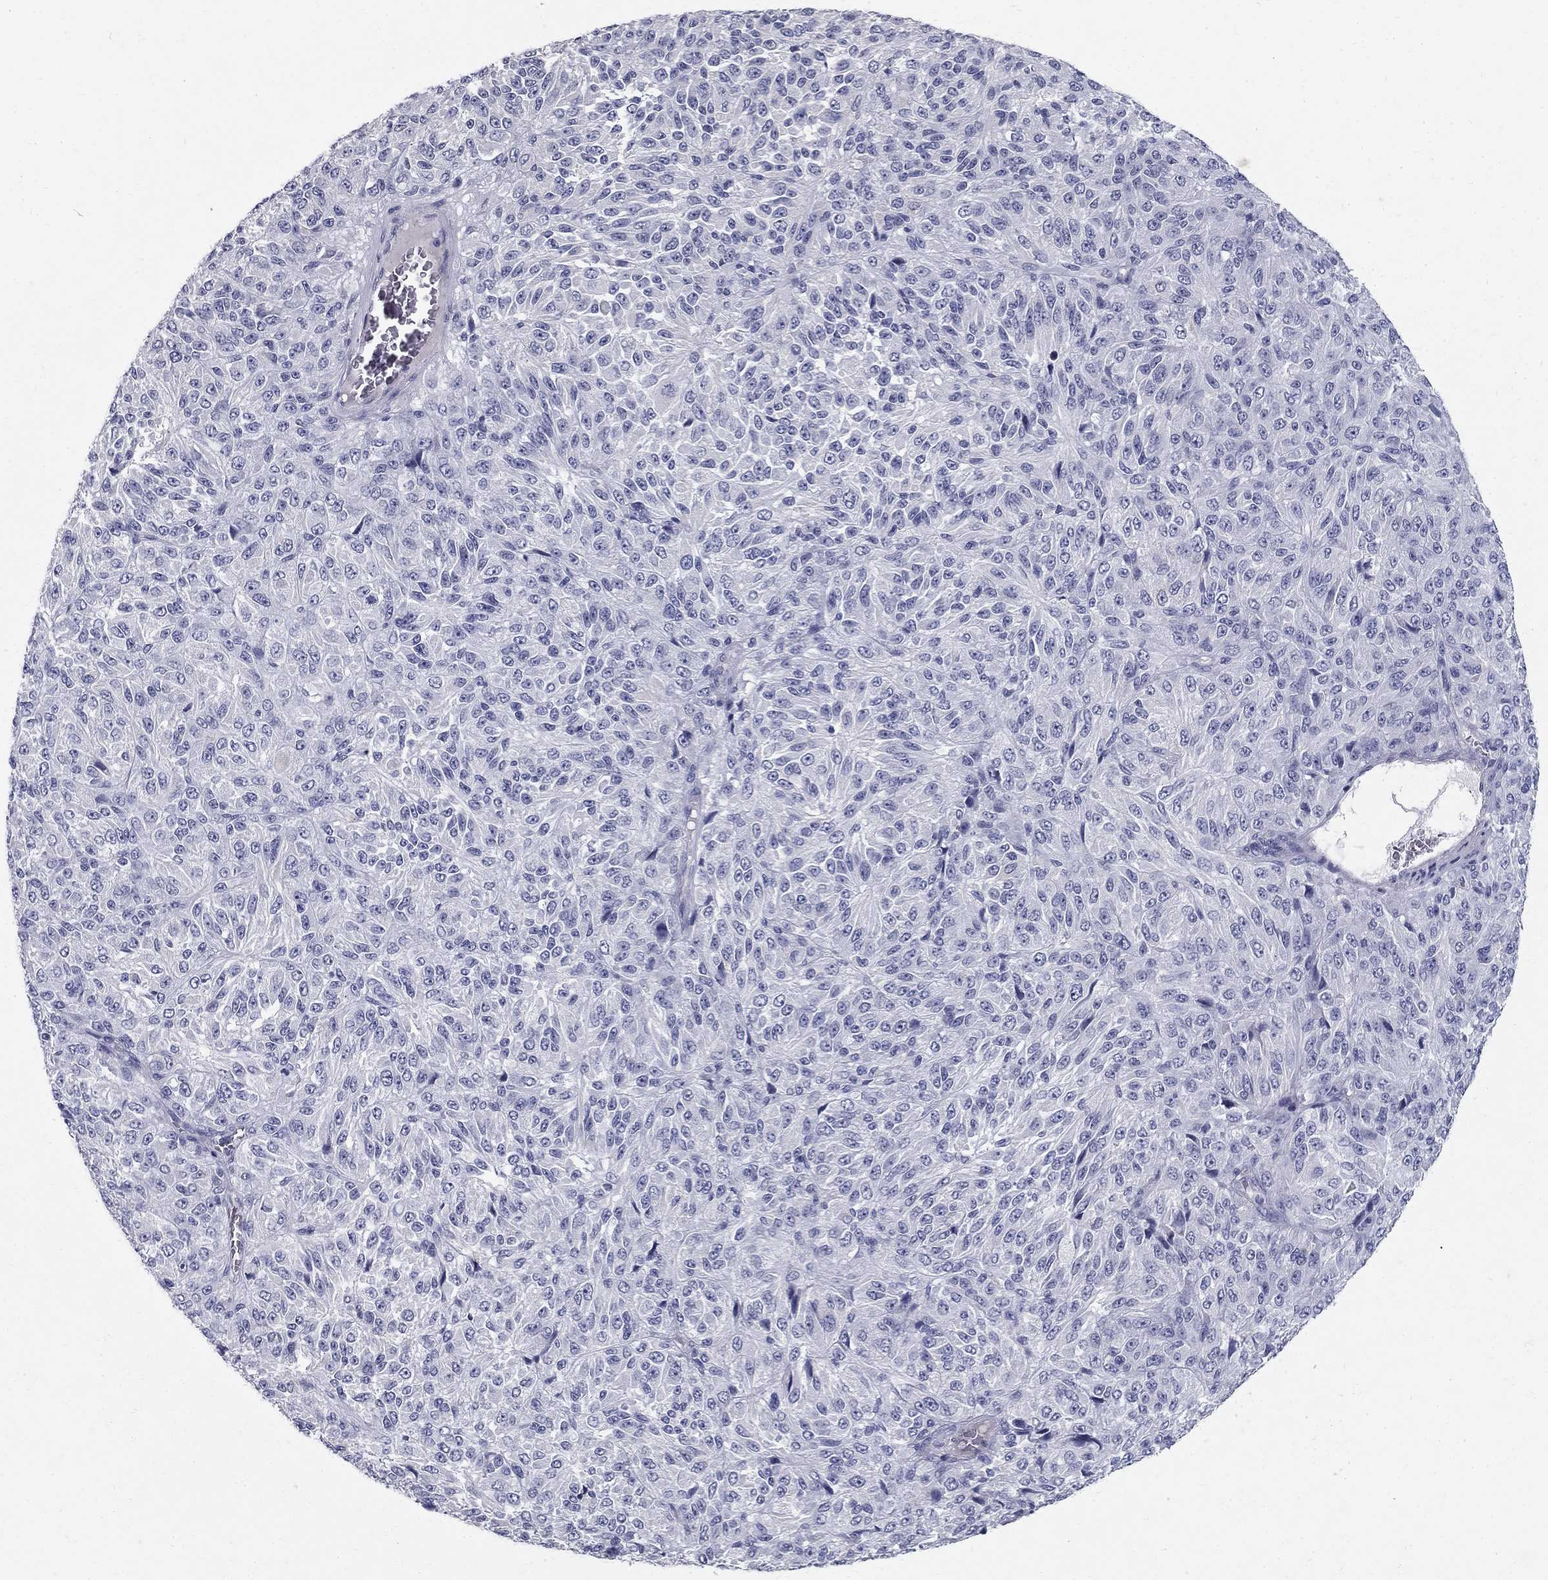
{"staining": {"intensity": "negative", "quantity": "none", "location": "none"}, "tissue": "melanoma", "cell_type": "Tumor cells", "image_type": "cancer", "snomed": [{"axis": "morphology", "description": "Malignant melanoma, Metastatic site"}, {"axis": "topography", "description": "Brain"}], "caption": "Melanoma stained for a protein using immunohistochemistry exhibits no positivity tumor cells.", "gene": "CLIC6", "patient": {"sex": "female", "age": 56}}